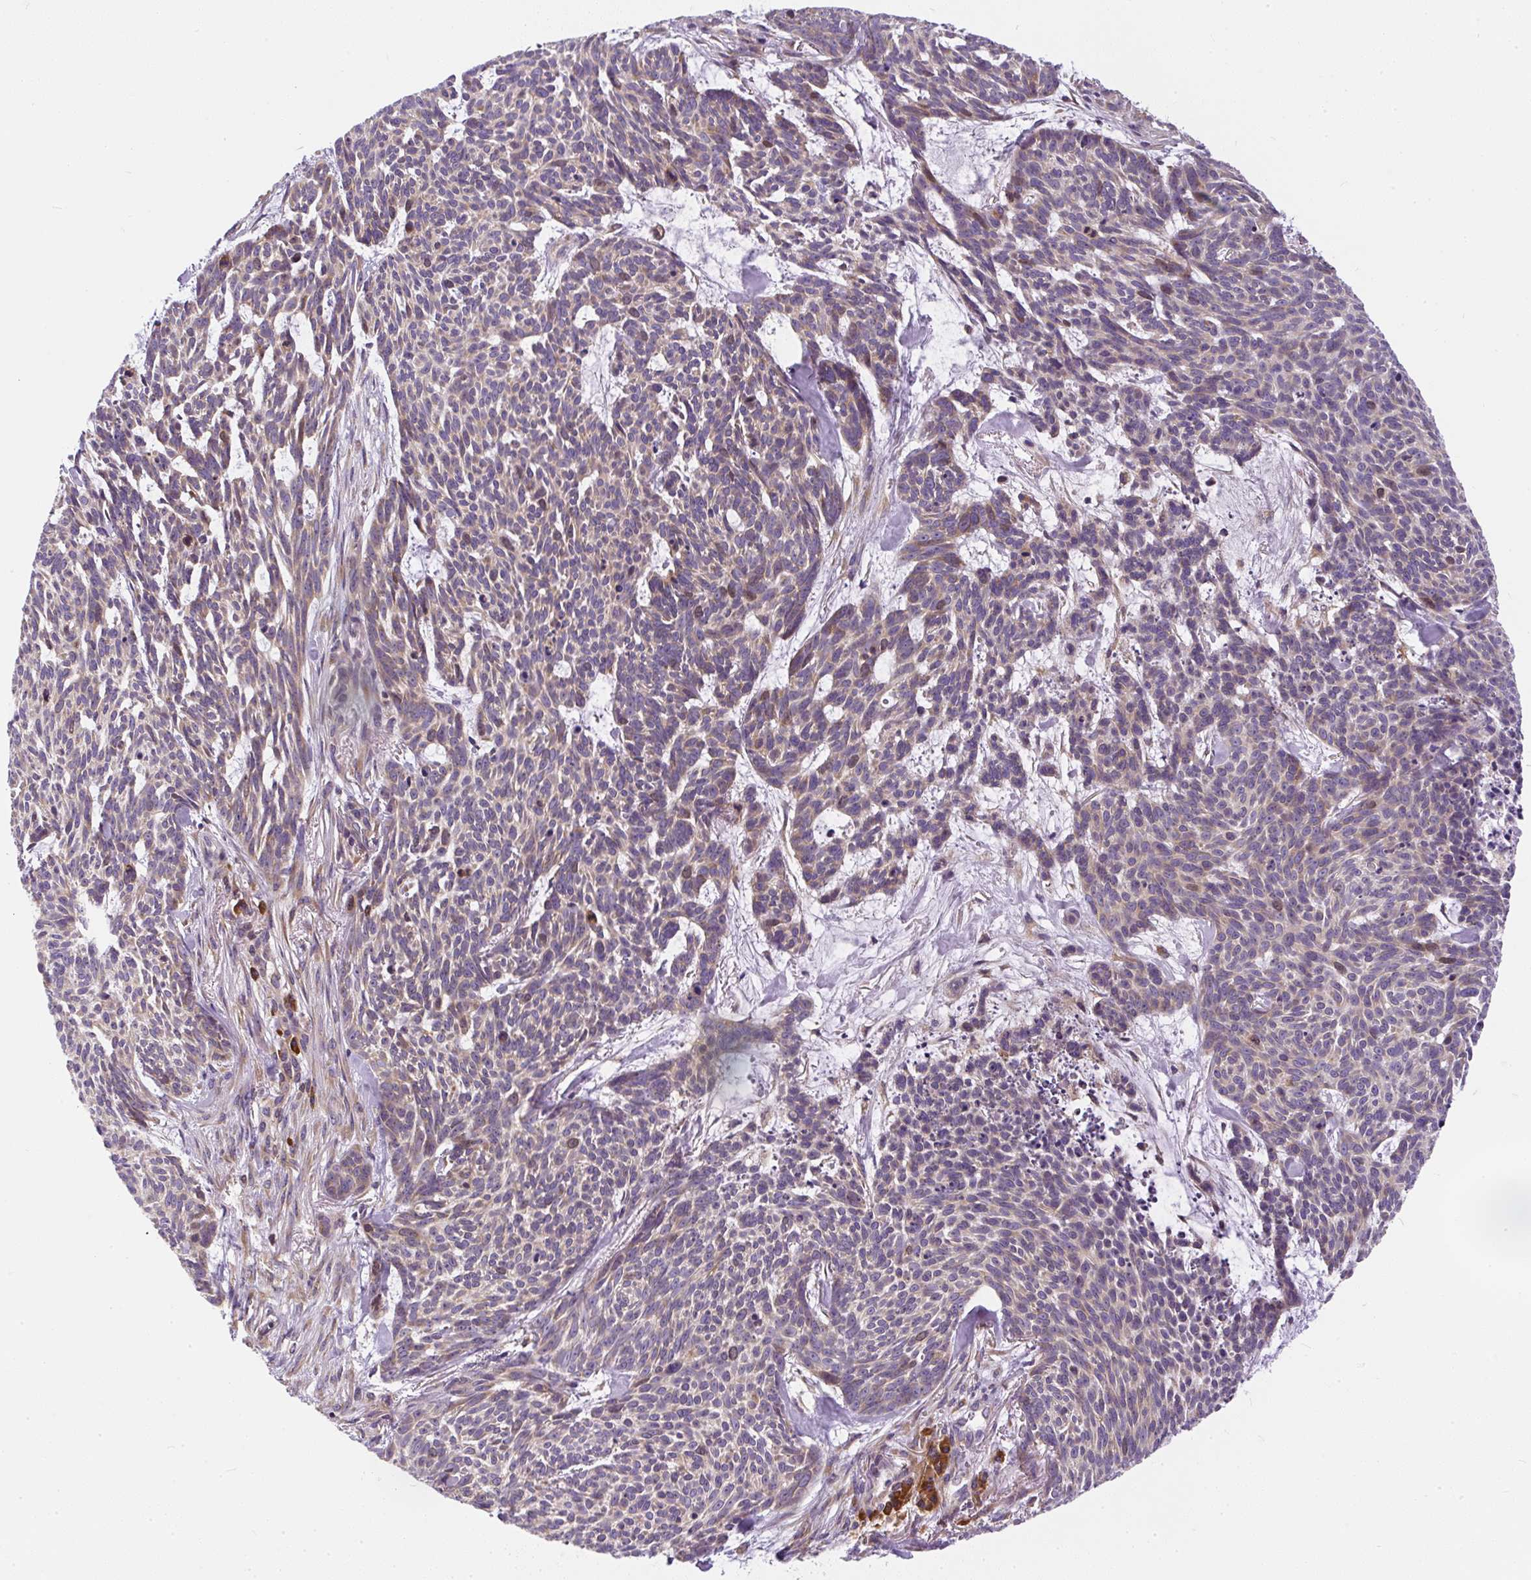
{"staining": {"intensity": "weak", "quantity": "25%-75%", "location": "cytoplasmic/membranous,nuclear"}, "tissue": "skin cancer", "cell_type": "Tumor cells", "image_type": "cancer", "snomed": [{"axis": "morphology", "description": "Basal cell carcinoma"}, {"axis": "topography", "description": "Skin"}], "caption": "Basal cell carcinoma (skin) was stained to show a protein in brown. There is low levels of weak cytoplasmic/membranous and nuclear positivity in approximately 25%-75% of tumor cells.", "gene": "CYP20A1", "patient": {"sex": "female", "age": 93}}